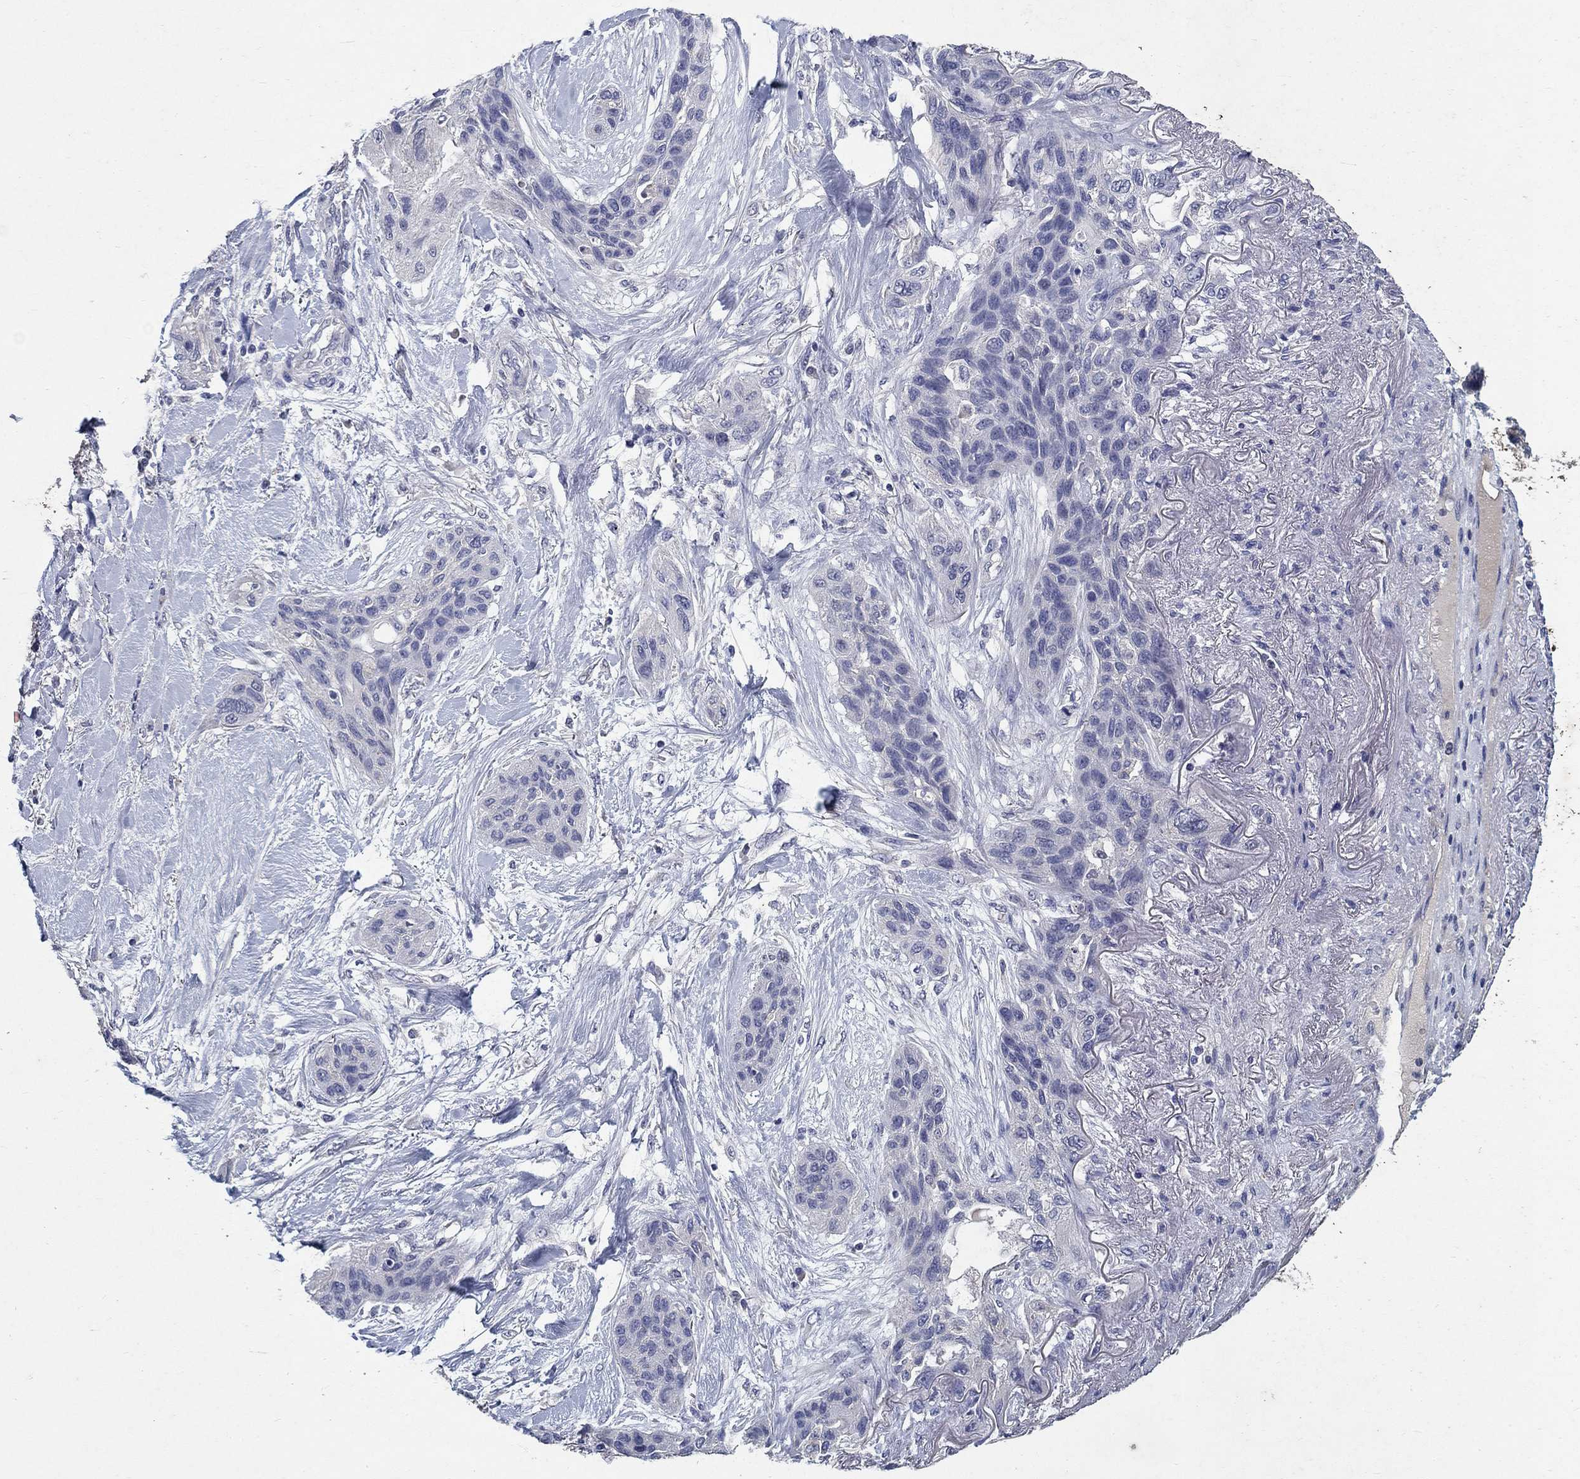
{"staining": {"intensity": "negative", "quantity": "none", "location": "none"}, "tissue": "lung cancer", "cell_type": "Tumor cells", "image_type": "cancer", "snomed": [{"axis": "morphology", "description": "Squamous cell carcinoma, NOS"}, {"axis": "topography", "description": "Lung"}], "caption": "An immunohistochemistry (IHC) micrograph of squamous cell carcinoma (lung) is shown. There is no staining in tumor cells of squamous cell carcinoma (lung).", "gene": "PROZ", "patient": {"sex": "female", "age": 70}}